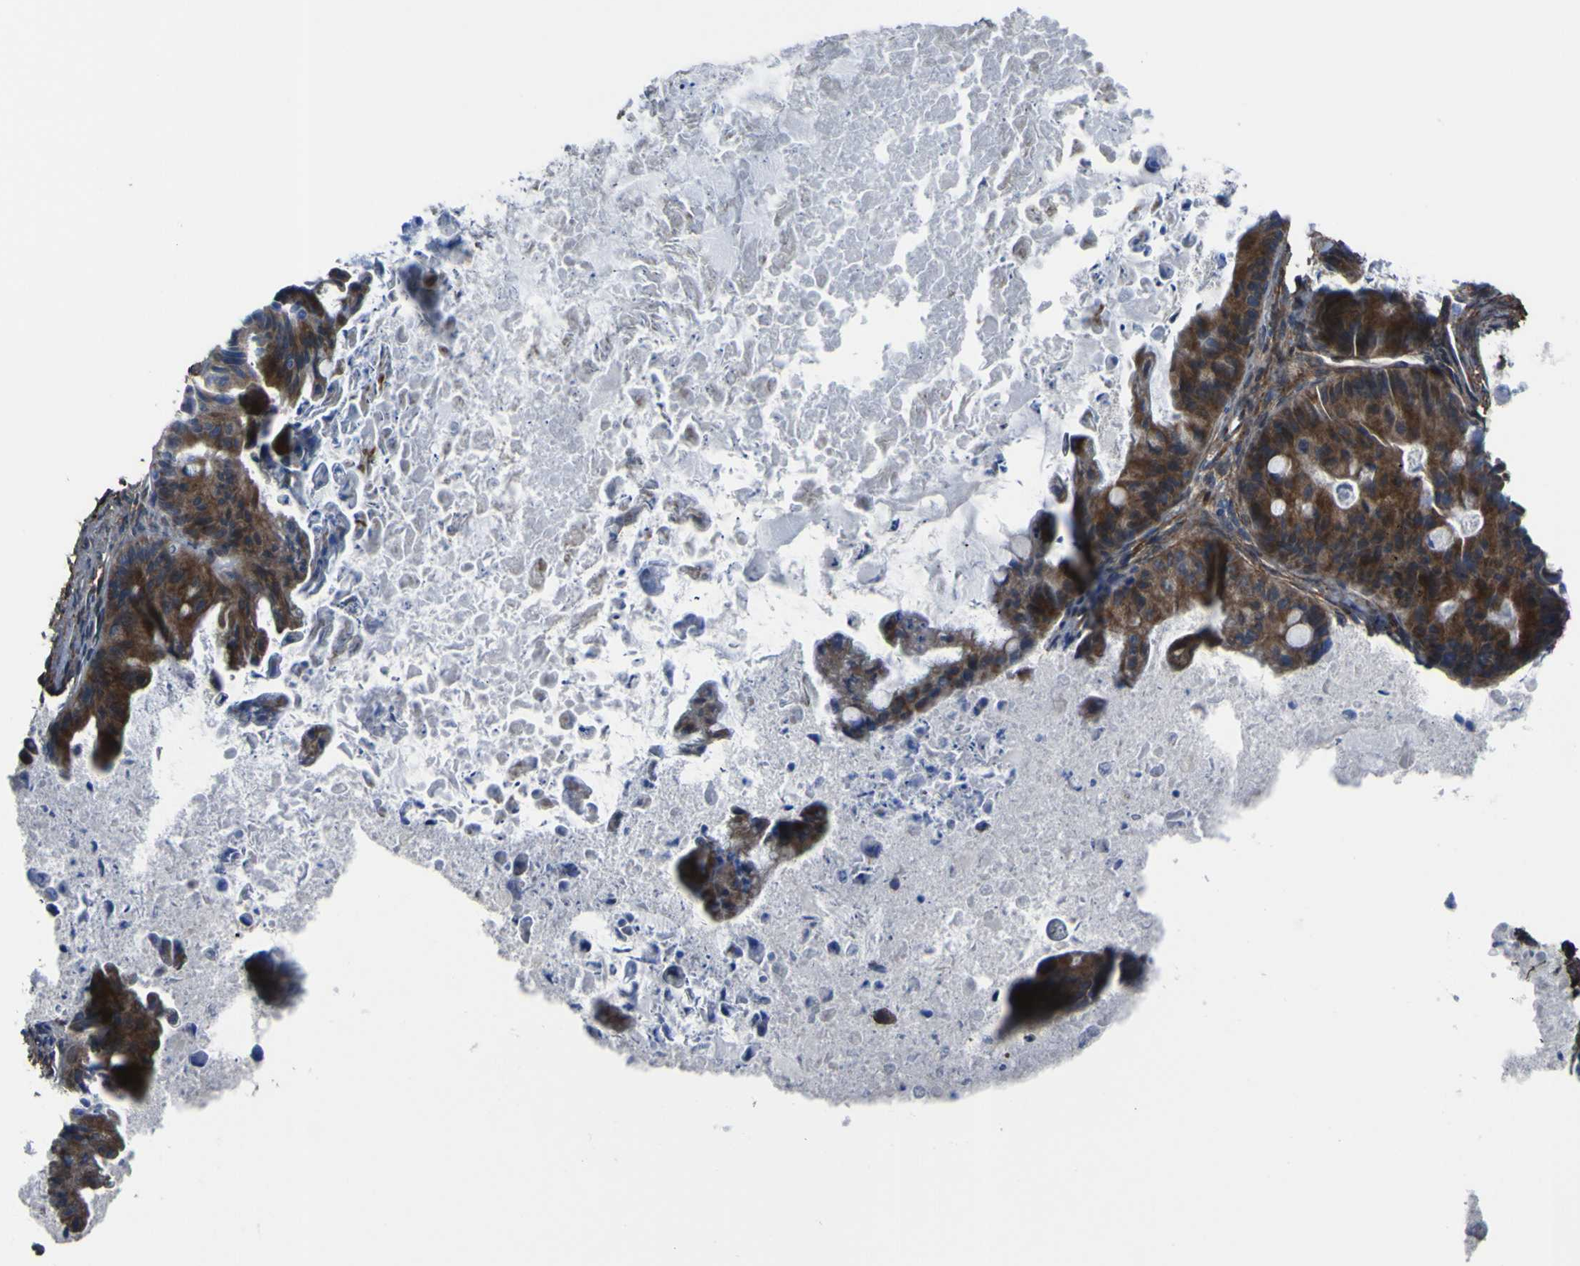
{"staining": {"intensity": "strong", "quantity": "25%-75%", "location": "cytoplasmic/membranous"}, "tissue": "ovarian cancer", "cell_type": "Tumor cells", "image_type": "cancer", "snomed": [{"axis": "morphology", "description": "Cystadenocarcinoma, mucinous, NOS"}, {"axis": "topography", "description": "Ovary"}], "caption": "Strong cytoplasmic/membranous protein positivity is present in approximately 25%-75% of tumor cells in ovarian cancer (mucinous cystadenocarcinoma).", "gene": "LRRN1", "patient": {"sex": "female", "age": 37}}